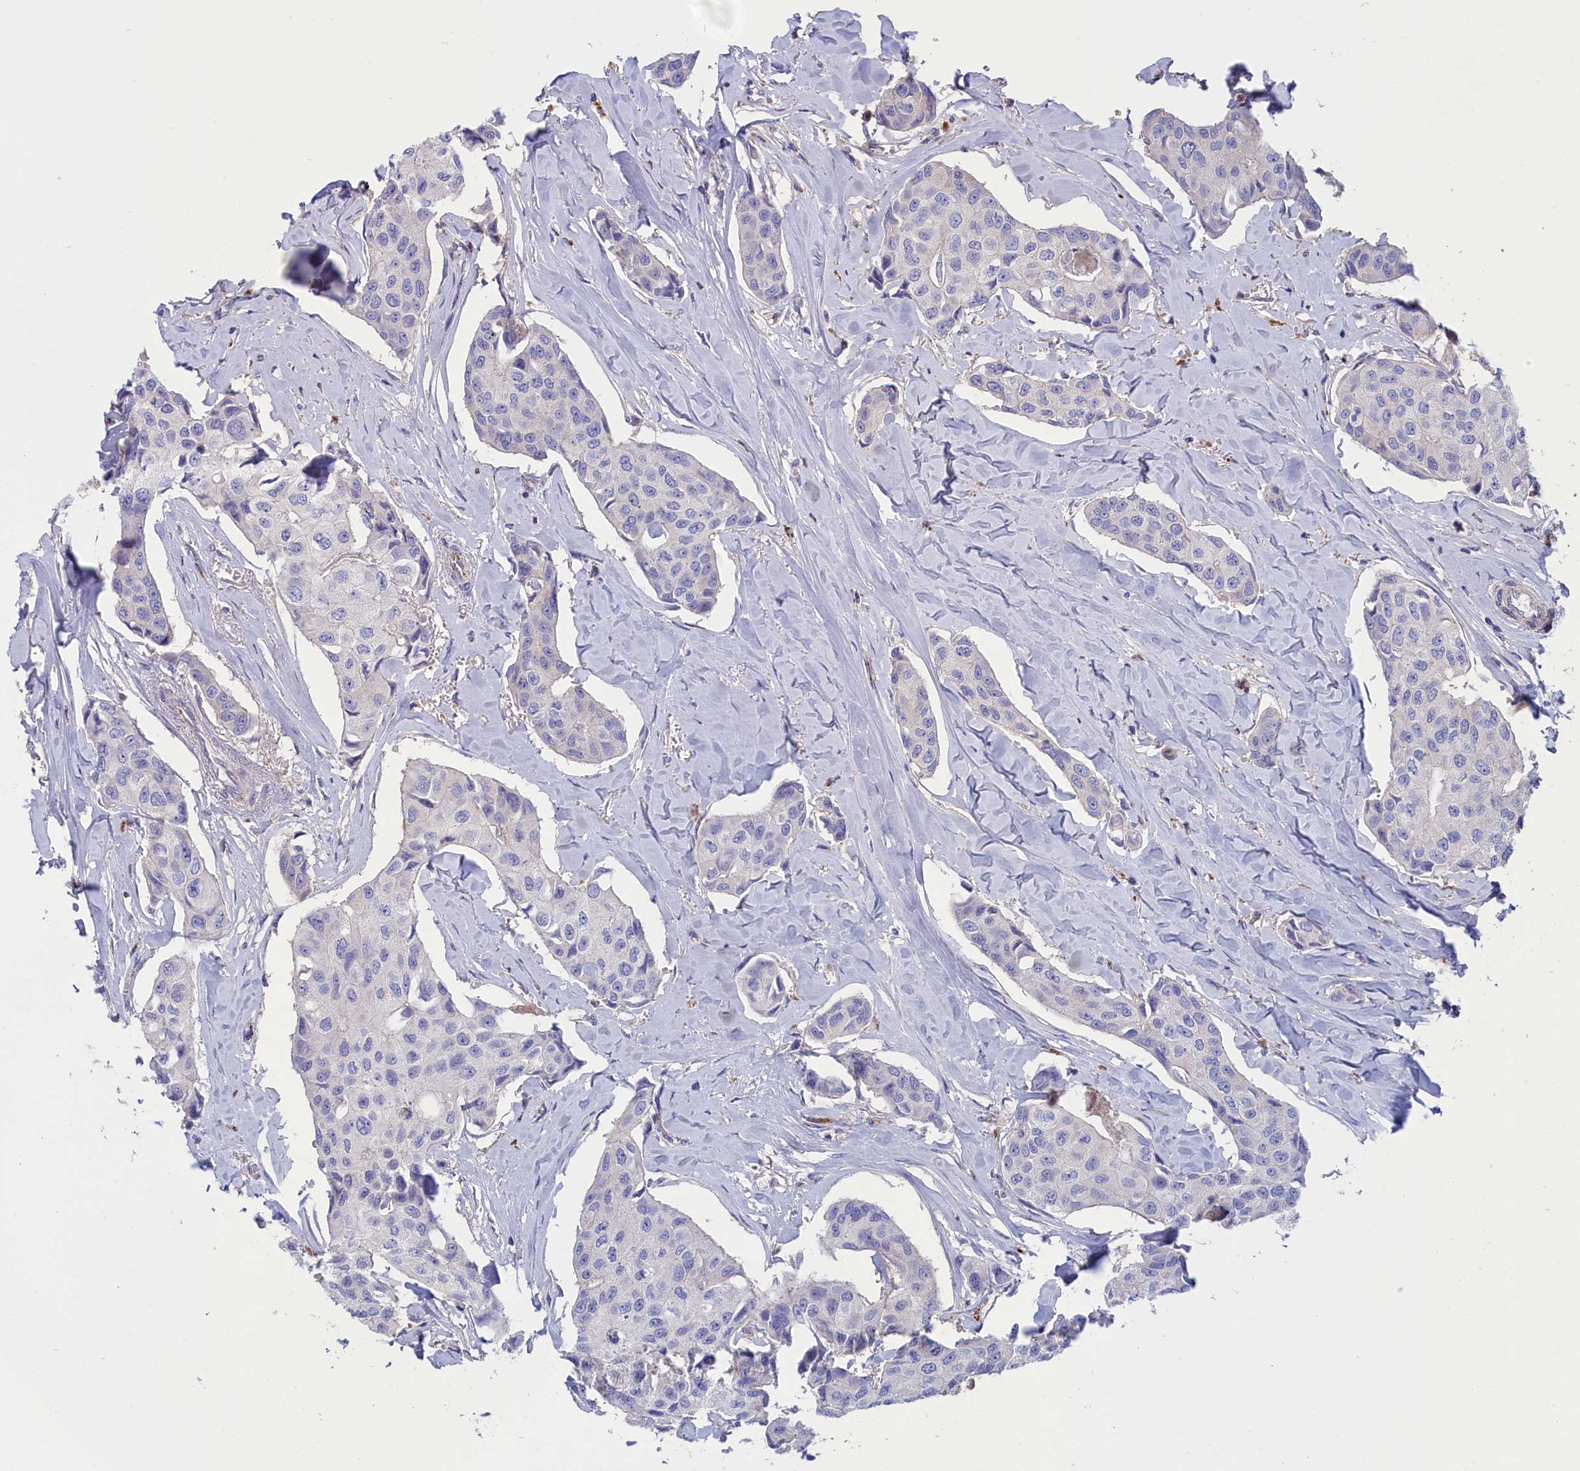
{"staining": {"intensity": "negative", "quantity": "none", "location": "none"}, "tissue": "breast cancer", "cell_type": "Tumor cells", "image_type": "cancer", "snomed": [{"axis": "morphology", "description": "Duct carcinoma"}, {"axis": "topography", "description": "Breast"}], "caption": "Breast cancer (infiltrating ductal carcinoma) was stained to show a protein in brown. There is no significant staining in tumor cells.", "gene": "WDR6", "patient": {"sex": "female", "age": 80}}